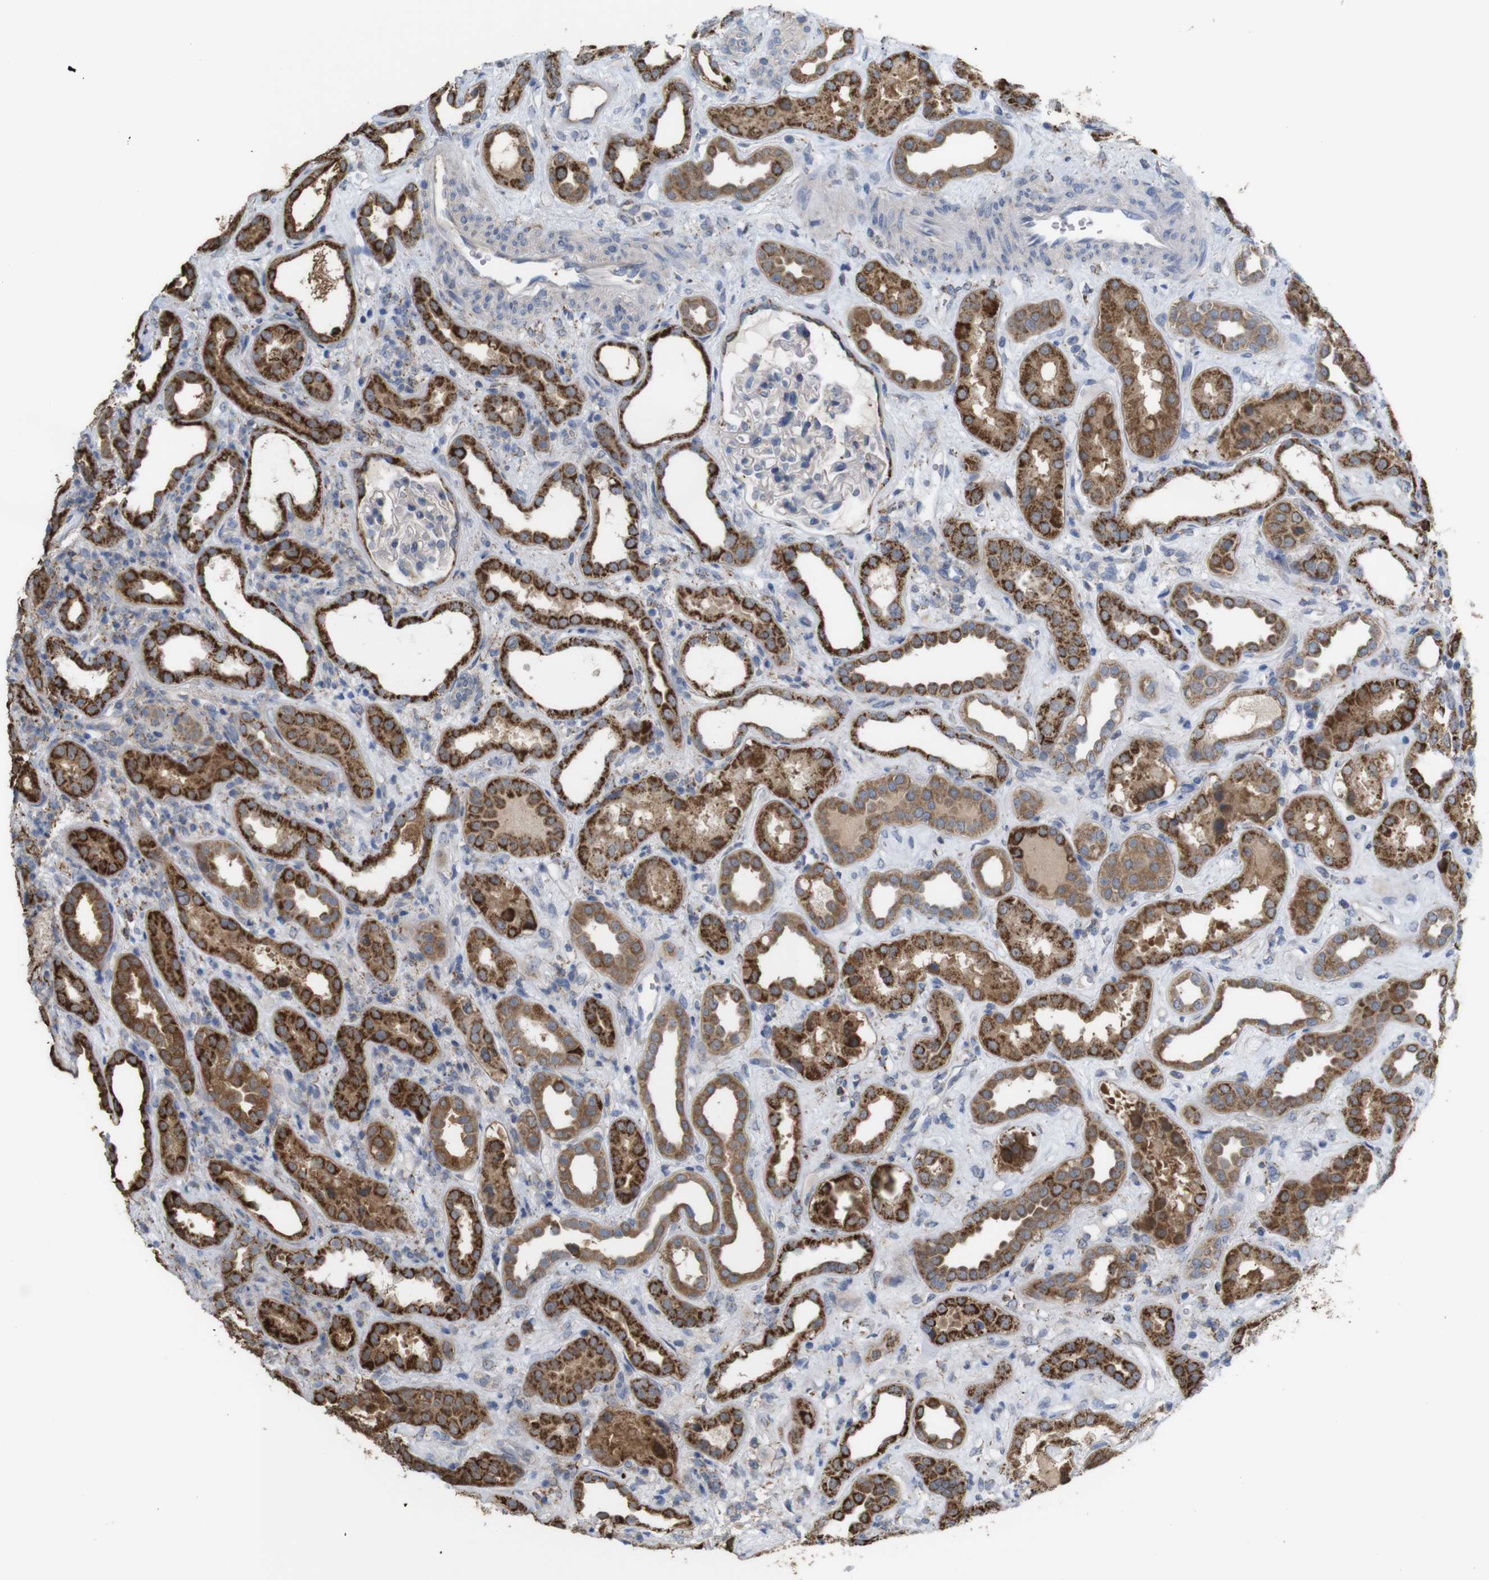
{"staining": {"intensity": "weak", "quantity": ">75%", "location": "cytoplasmic/membranous"}, "tissue": "kidney", "cell_type": "Cells in glomeruli", "image_type": "normal", "snomed": [{"axis": "morphology", "description": "Normal tissue, NOS"}, {"axis": "topography", "description": "Kidney"}], "caption": "Immunohistochemistry (IHC) image of unremarkable human kidney stained for a protein (brown), which demonstrates low levels of weak cytoplasmic/membranous expression in approximately >75% of cells in glomeruli.", "gene": "PTPRR", "patient": {"sex": "male", "age": 59}}